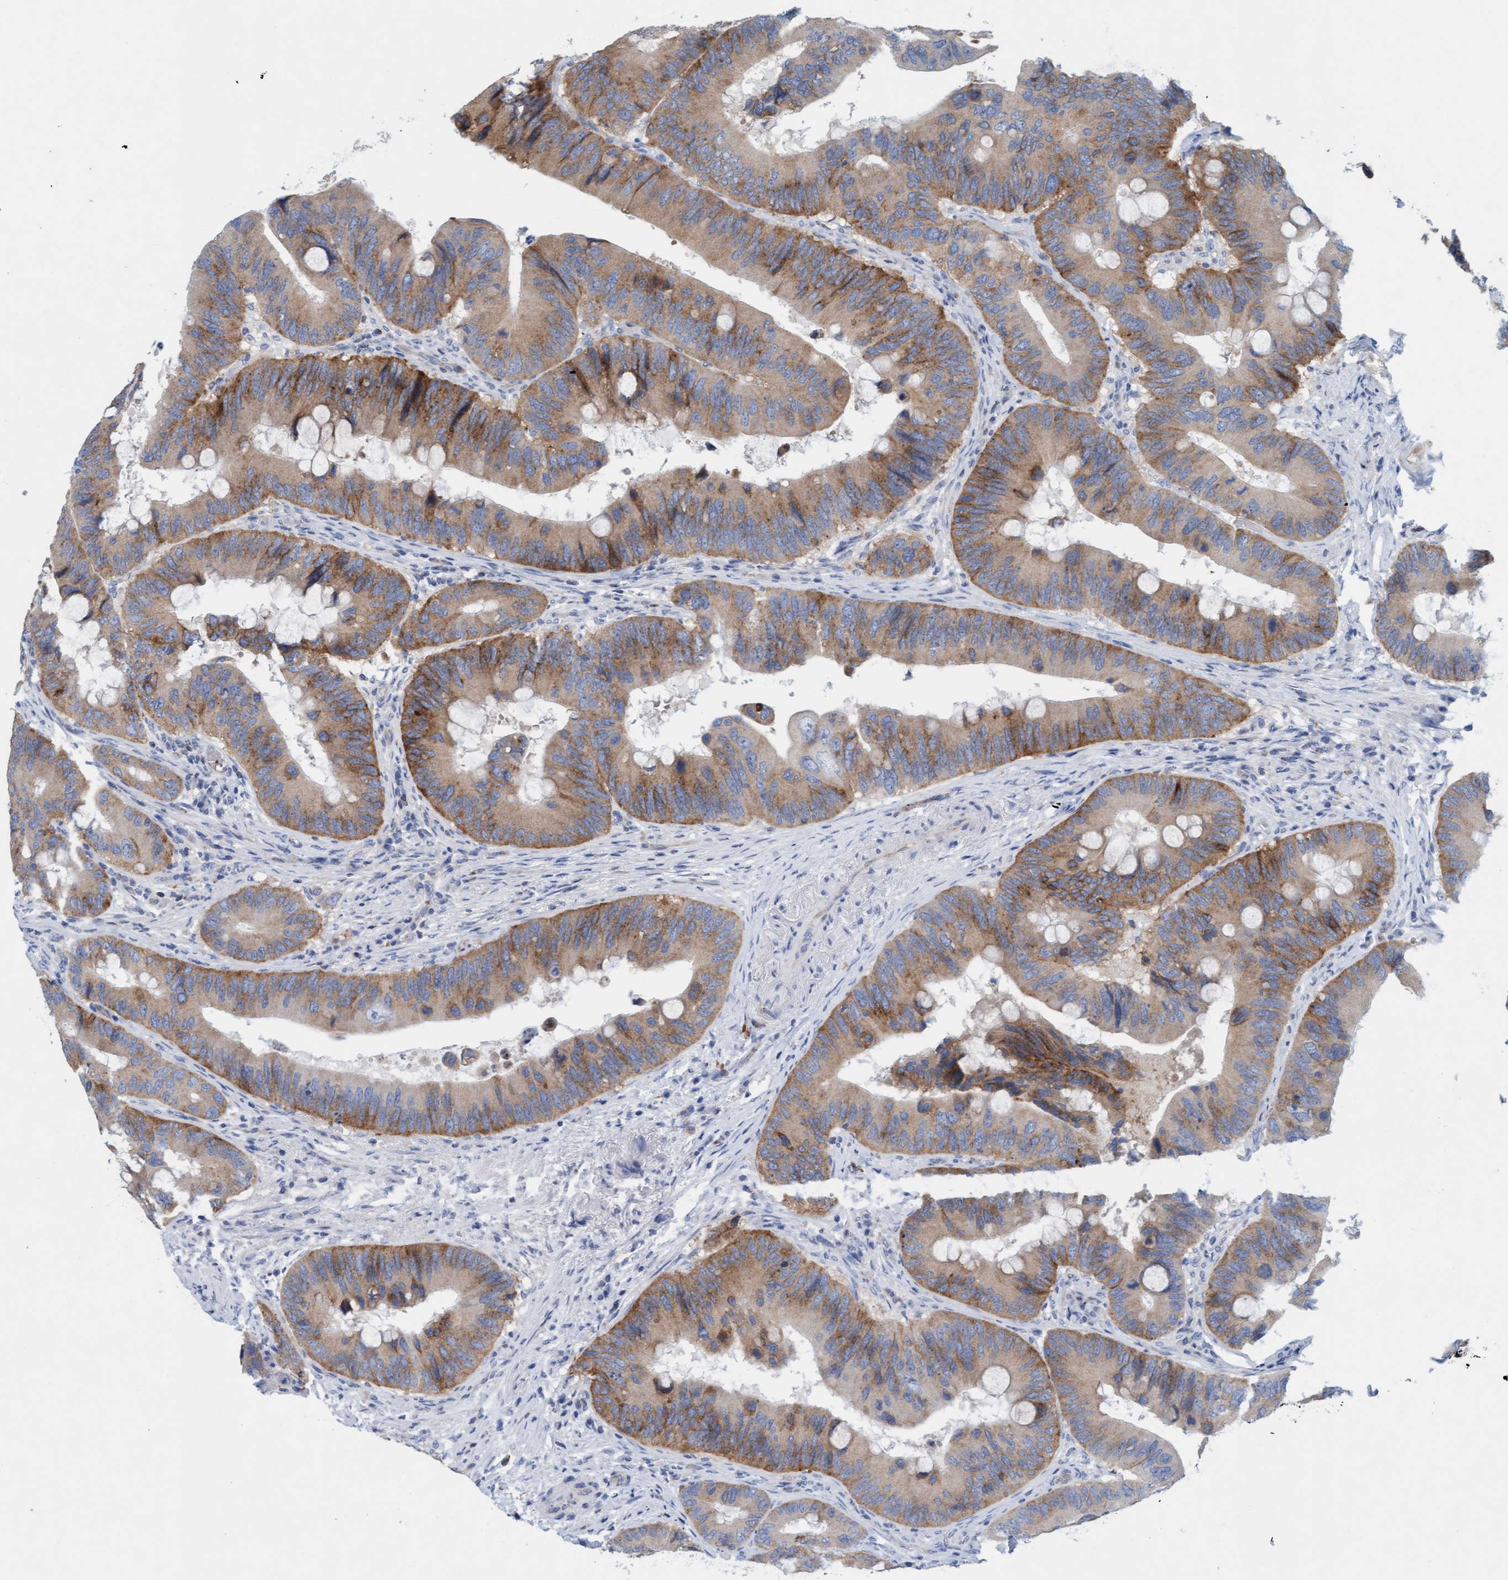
{"staining": {"intensity": "moderate", "quantity": ">75%", "location": "cytoplasmic/membranous"}, "tissue": "colorectal cancer", "cell_type": "Tumor cells", "image_type": "cancer", "snomed": [{"axis": "morphology", "description": "Adenocarcinoma, NOS"}, {"axis": "topography", "description": "Colon"}], "caption": "A brown stain shows moderate cytoplasmic/membranous staining of a protein in colorectal adenocarcinoma tumor cells.", "gene": "SIGIRR", "patient": {"sex": "male", "age": 71}}